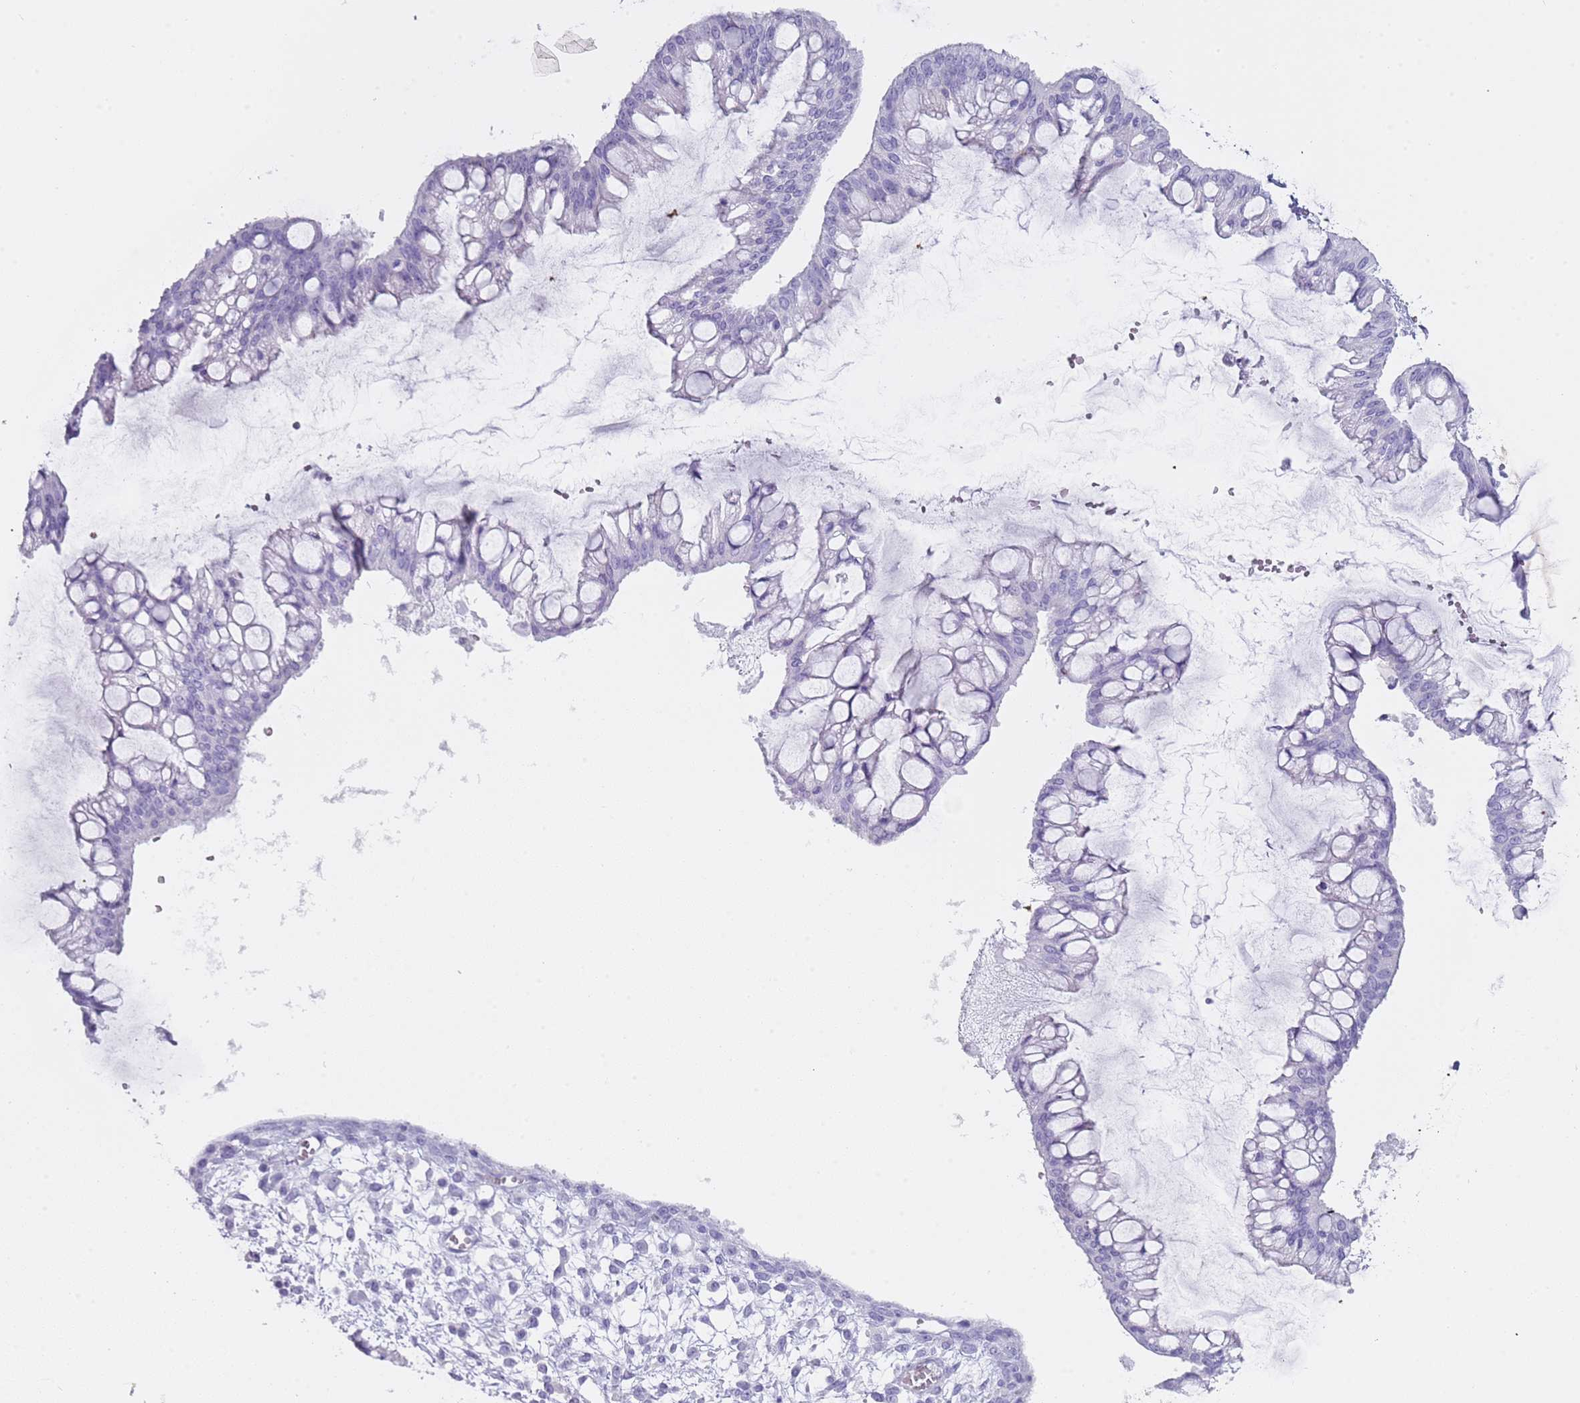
{"staining": {"intensity": "negative", "quantity": "none", "location": "none"}, "tissue": "ovarian cancer", "cell_type": "Tumor cells", "image_type": "cancer", "snomed": [{"axis": "morphology", "description": "Cystadenocarcinoma, mucinous, NOS"}, {"axis": "topography", "description": "Ovary"}], "caption": "Tumor cells show no significant positivity in ovarian cancer (mucinous cystadenocarcinoma).", "gene": "NBPF20", "patient": {"sex": "female", "age": 73}}